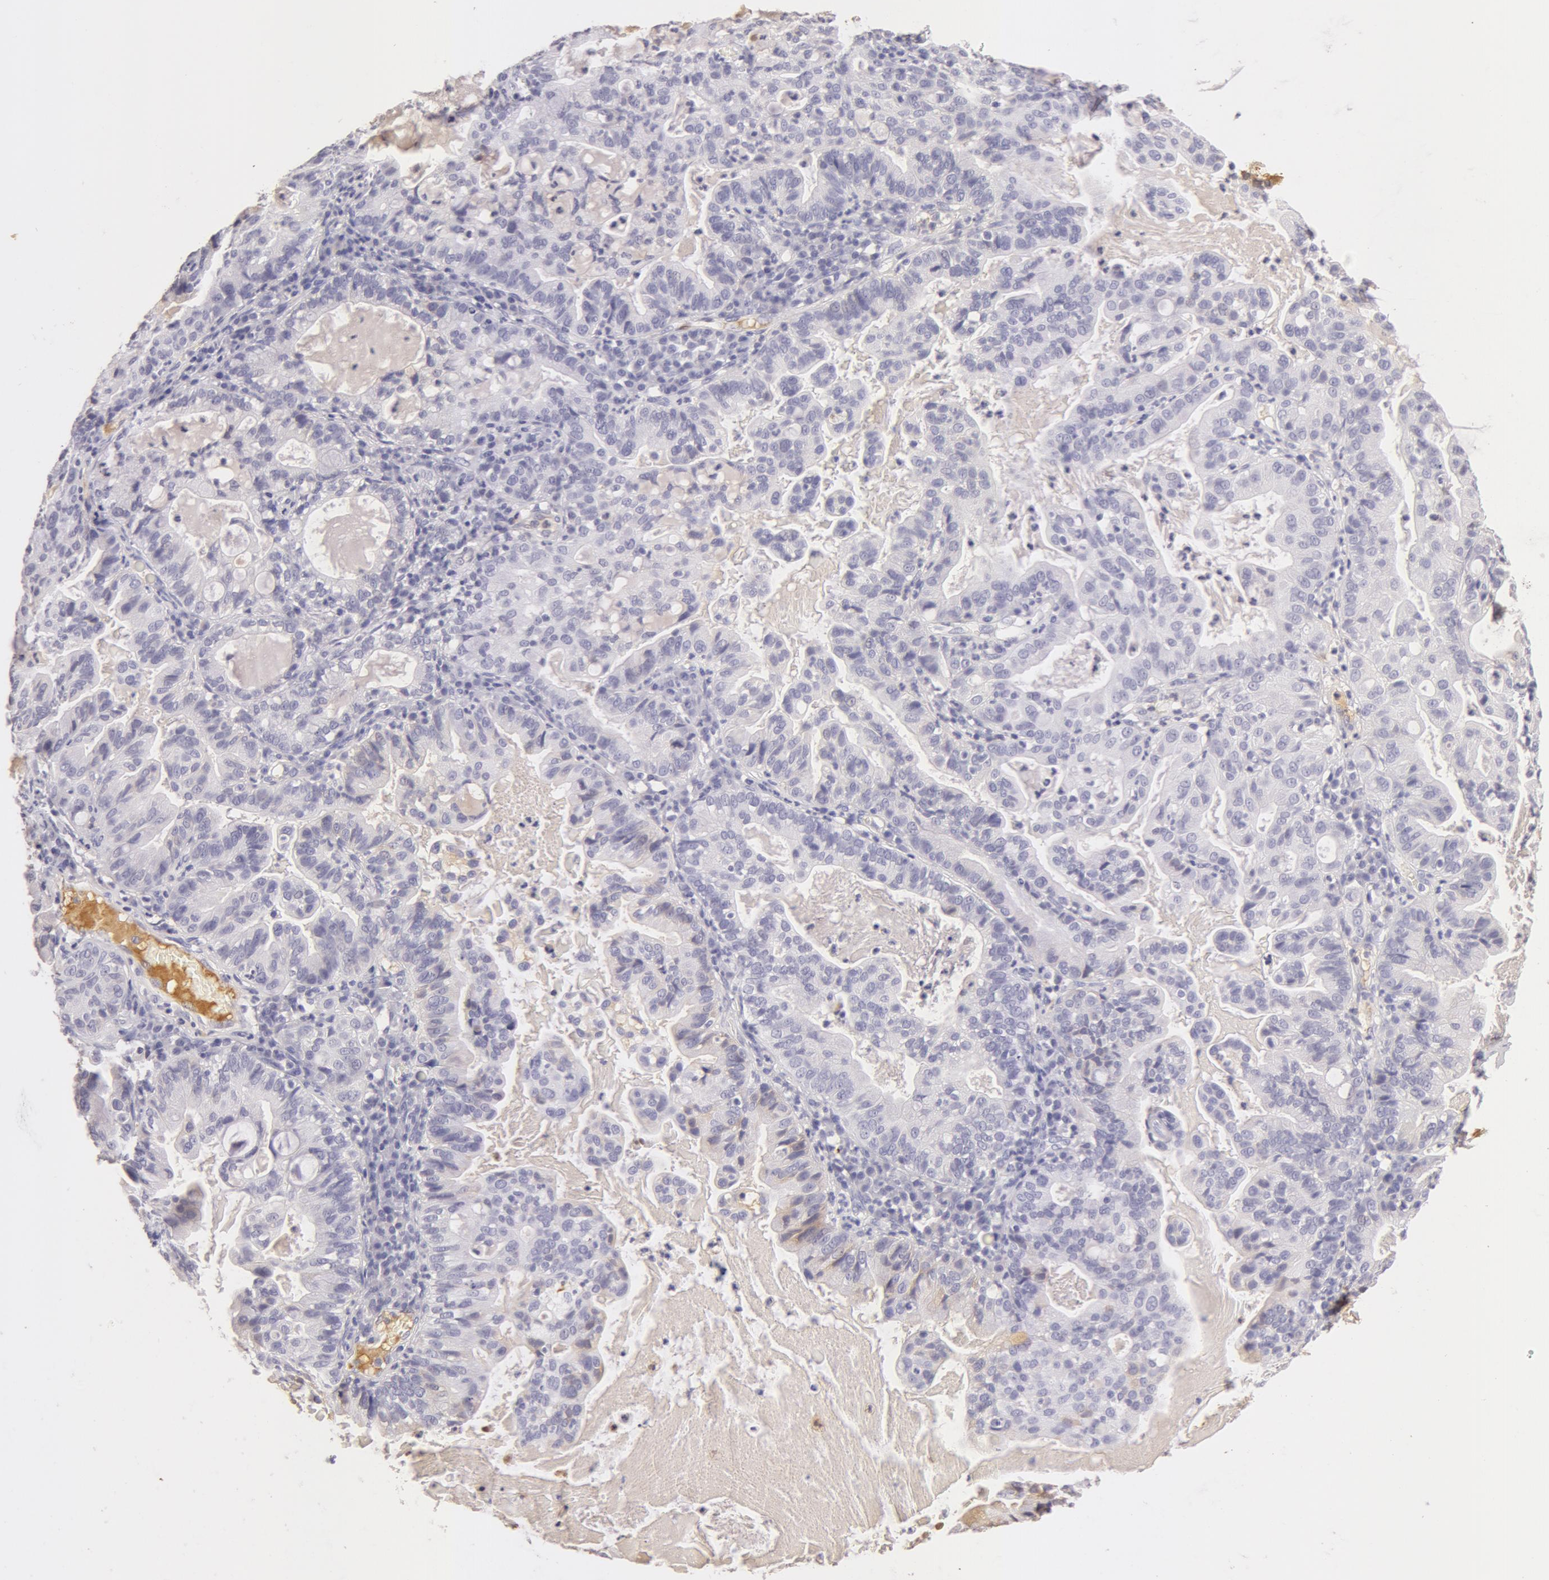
{"staining": {"intensity": "negative", "quantity": "none", "location": "none"}, "tissue": "cervical cancer", "cell_type": "Tumor cells", "image_type": "cancer", "snomed": [{"axis": "morphology", "description": "Adenocarcinoma, NOS"}, {"axis": "topography", "description": "Cervix"}], "caption": "This is a micrograph of immunohistochemistry (IHC) staining of cervical cancer, which shows no staining in tumor cells.", "gene": "AHSG", "patient": {"sex": "female", "age": 41}}